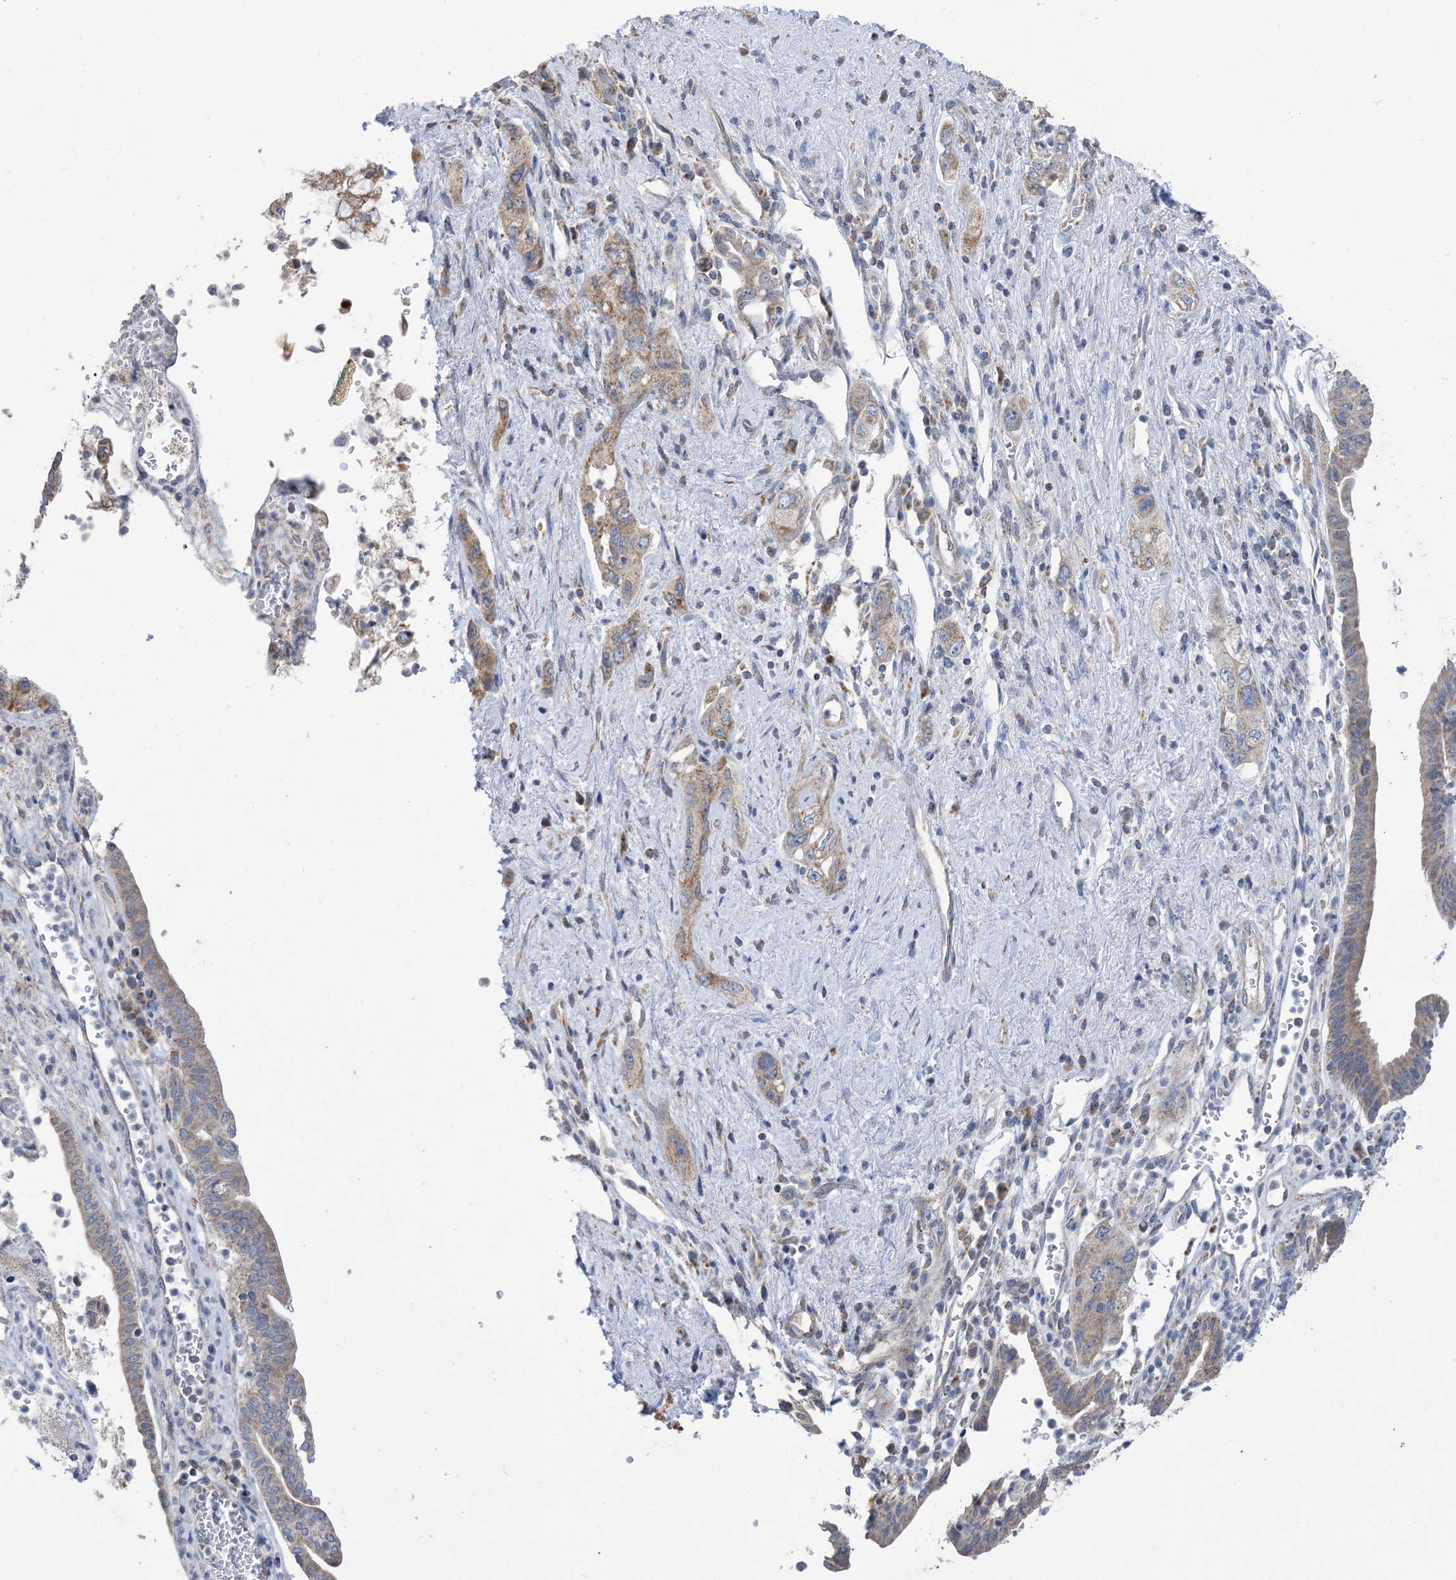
{"staining": {"intensity": "weak", "quantity": "25%-75%", "location": "cytoplasmic/membranous"}, "tissue": "pancreatic cancer", "cell_type": "Tumor cells", "image_type": "cancer", "snomed": [{"axis": "morphology", "description": "Adenocarcinoma, NOS"}, {"axis": "topography", "description": "Pancreas"}], "caption": "Immunohistochemistry (IHC) photomicrograph of neoplastic tissue: pancreatic cancer (adenocarcinoma) stained using IHC exhibits low levels of weak protein expression localized specifically in the cytoplasmic/membranous of tumor cells, appearing as a cytoplasmic/membranous brown color.", "gene": "CLEC16A", "patient": {"sex": "female", "age": 73}}